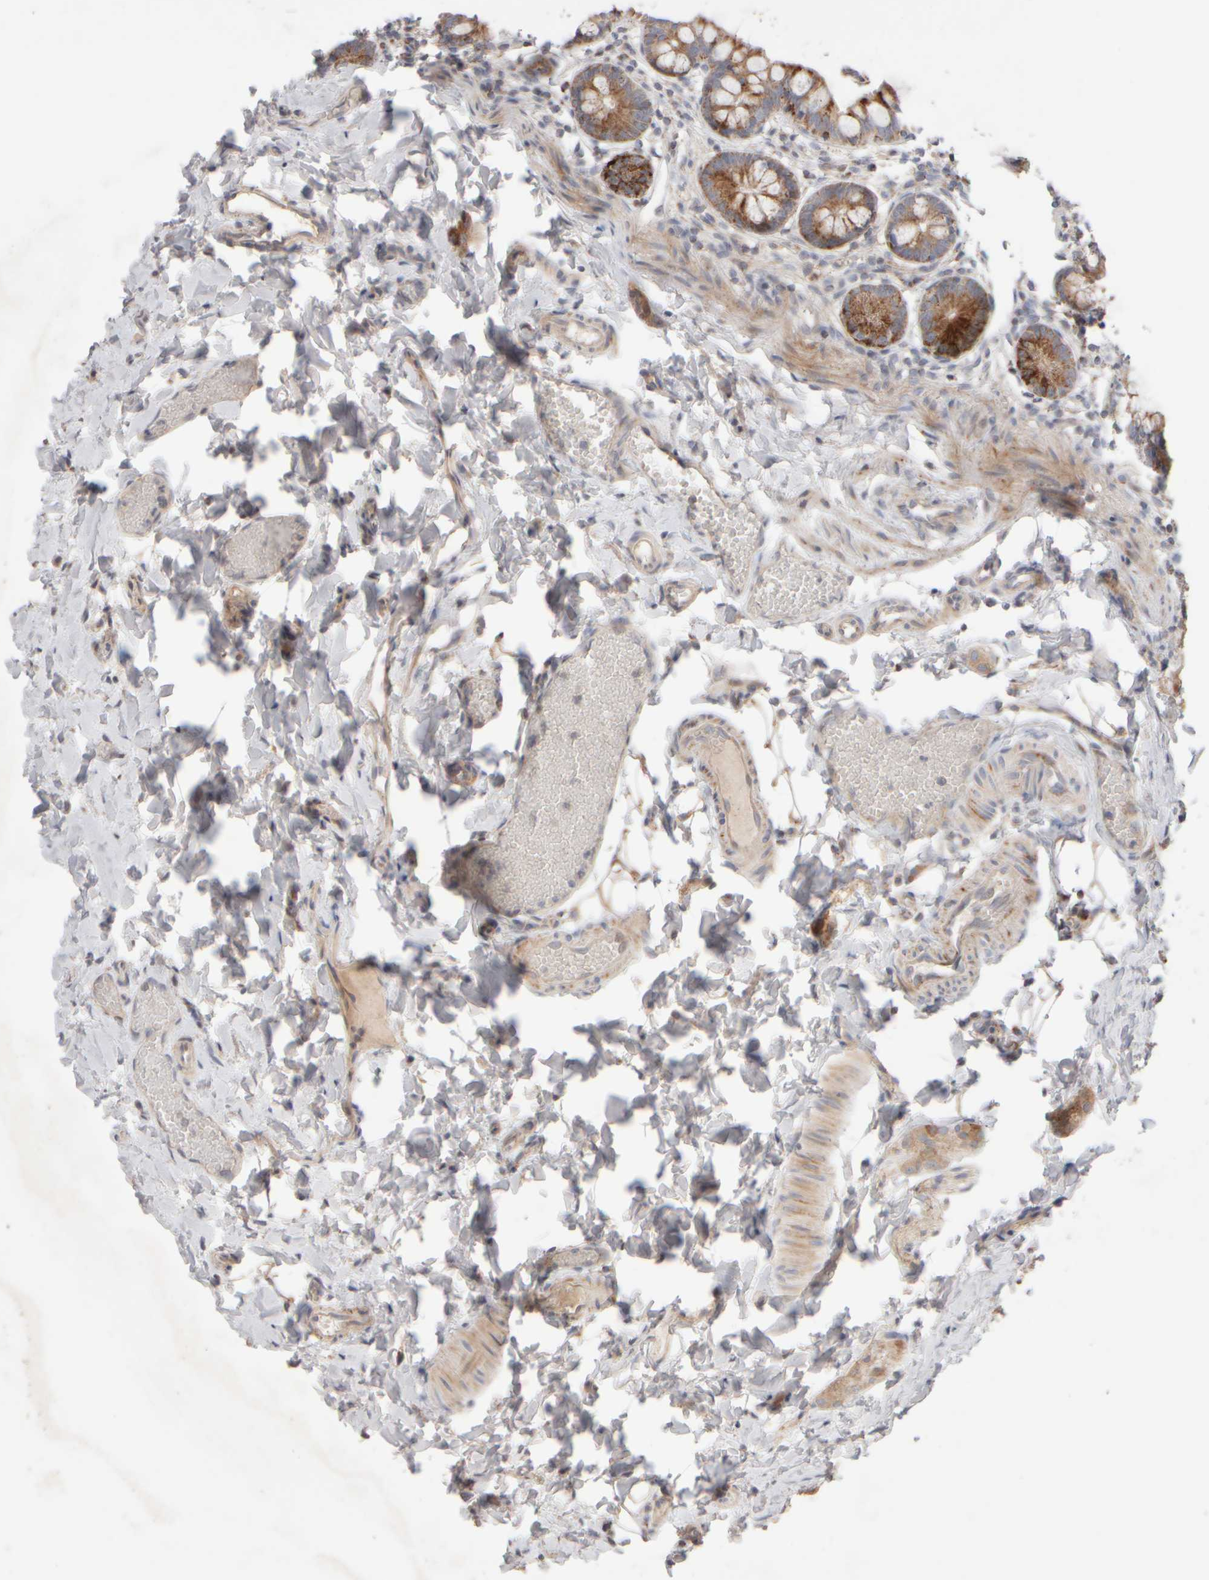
{"staining": {"intensity": "strong", "quantity": "25%-75%", "location": "cytoplasmic/membranous"}, "tissue": "small intestine", "cell_type": "Glandular cells", "image_type": "normal", "snomed": [{"axis": "morphology", "description": "Normal tissue, NOS"}, {"axis": "topography", "description": "Small intestine"}], "caption": "This image displays immunohistochemistry (IHC) staining of normal human small intestine, with high strong cytoplasmic/membranous positivity in about 25%-75% of glandular cells.", "gene": "CHADL", "patient": {"sex": "male", "age": 7}}